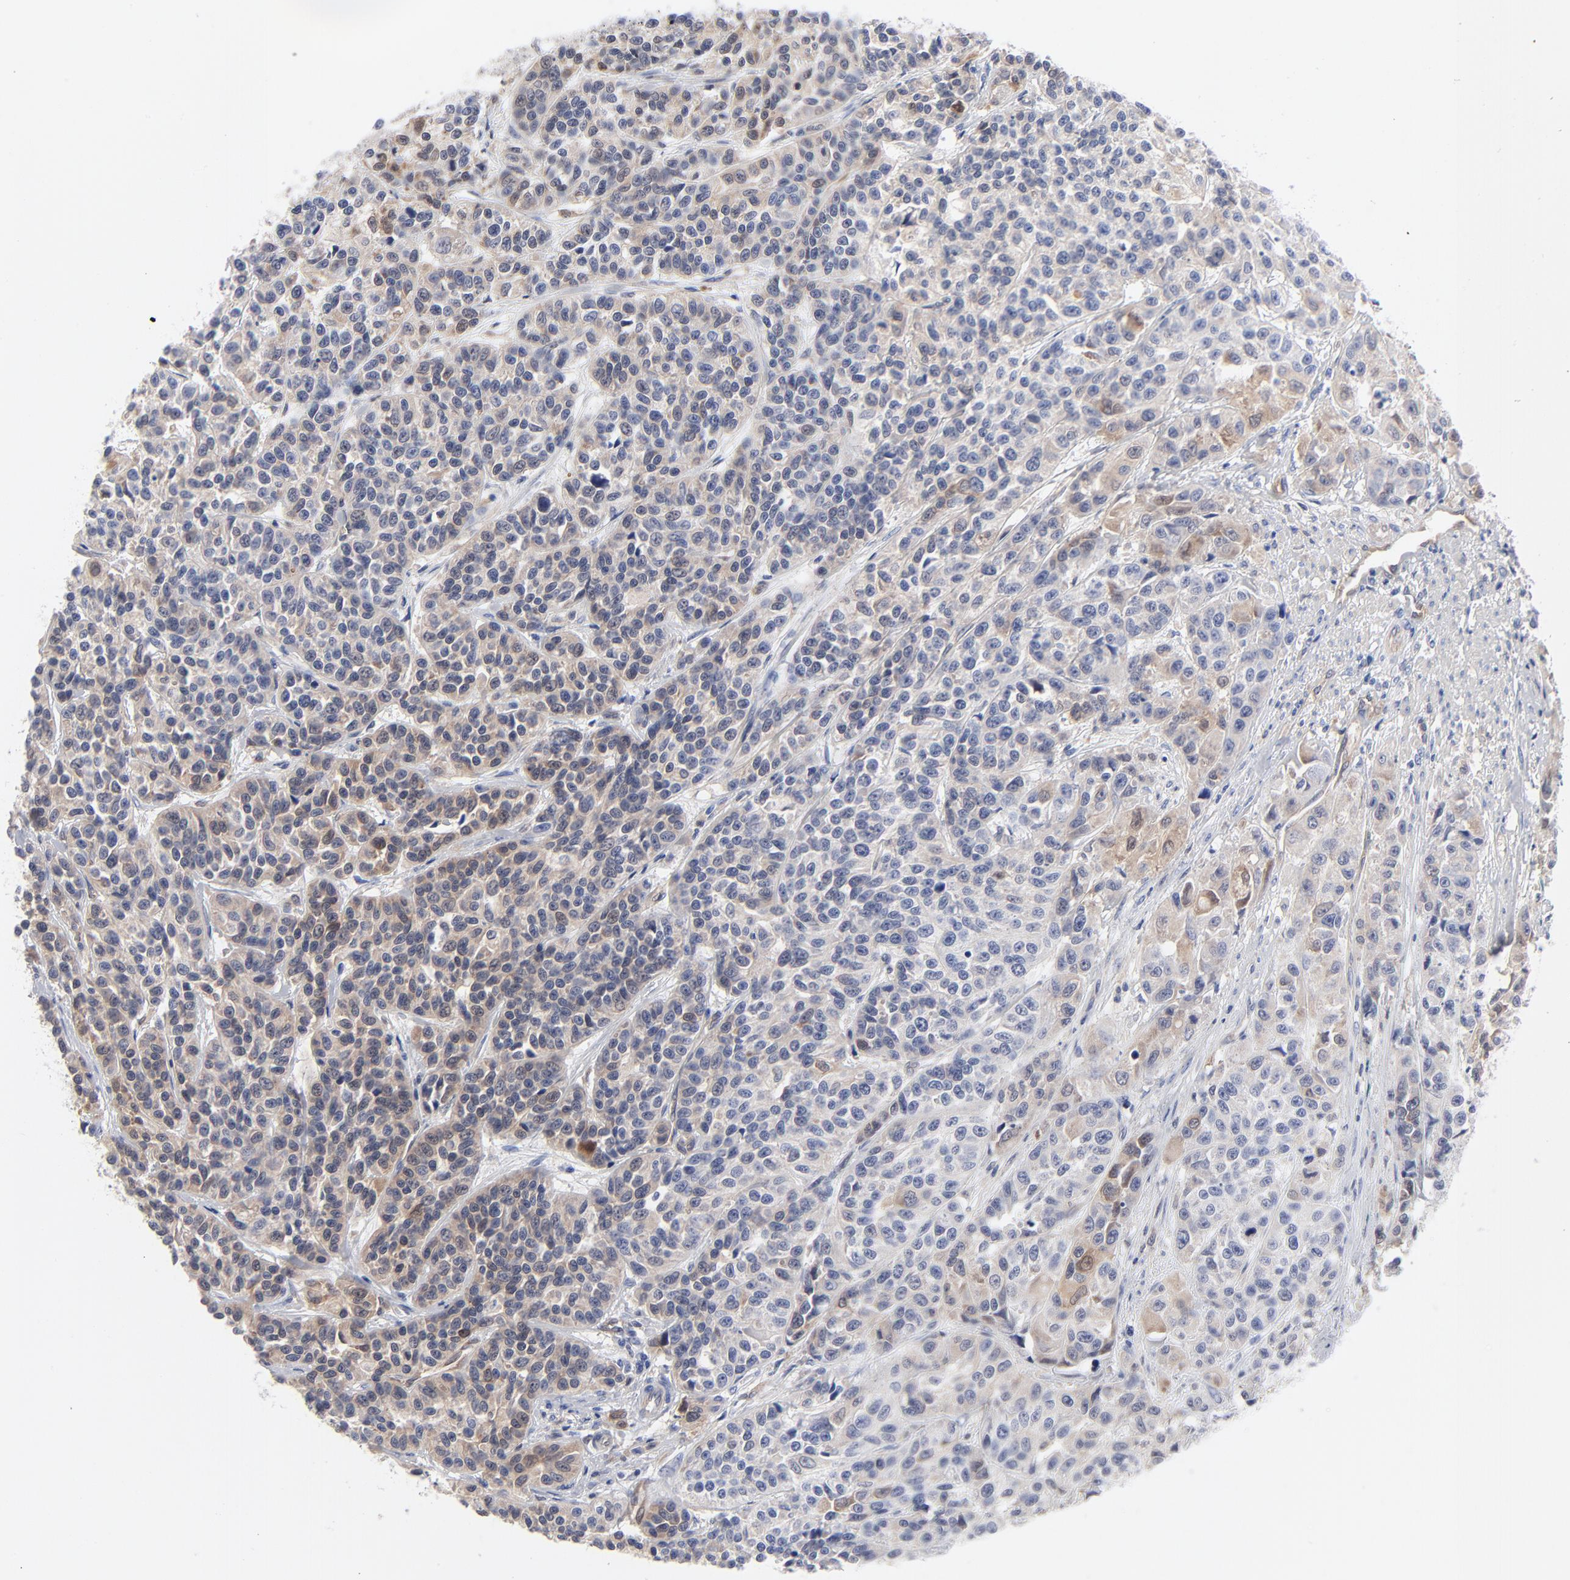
{"staining": {"intensity": "weak", "quantity": "25%-75%", "location": "cytoplasmic/membranous"}, "tissue": "urothelial cancer", "cell_type": "Tumor cells", "image_type": "cancer", "snomed": [{"axis": "morphology", "description": "Urothelial carcinoma, High grade"}, {"axis": "topography", "description": "Urinary bladder"}], "caption": "High-magnification brightfield microscopy of urothelial carcinoma (high-grade) stained with DAB (3,3'-diaminobenzidine) (brown) and counterstained with hematoxylin (blue). tumor cells exhibit weak cytoplasmic/membranous positivity is present in approximately25%-75% of cells. (Brightfield microscopy of DAB IHC at high magnification).", "gene": "ARRB1", "patient": {"sex": "female", "age": 81}}